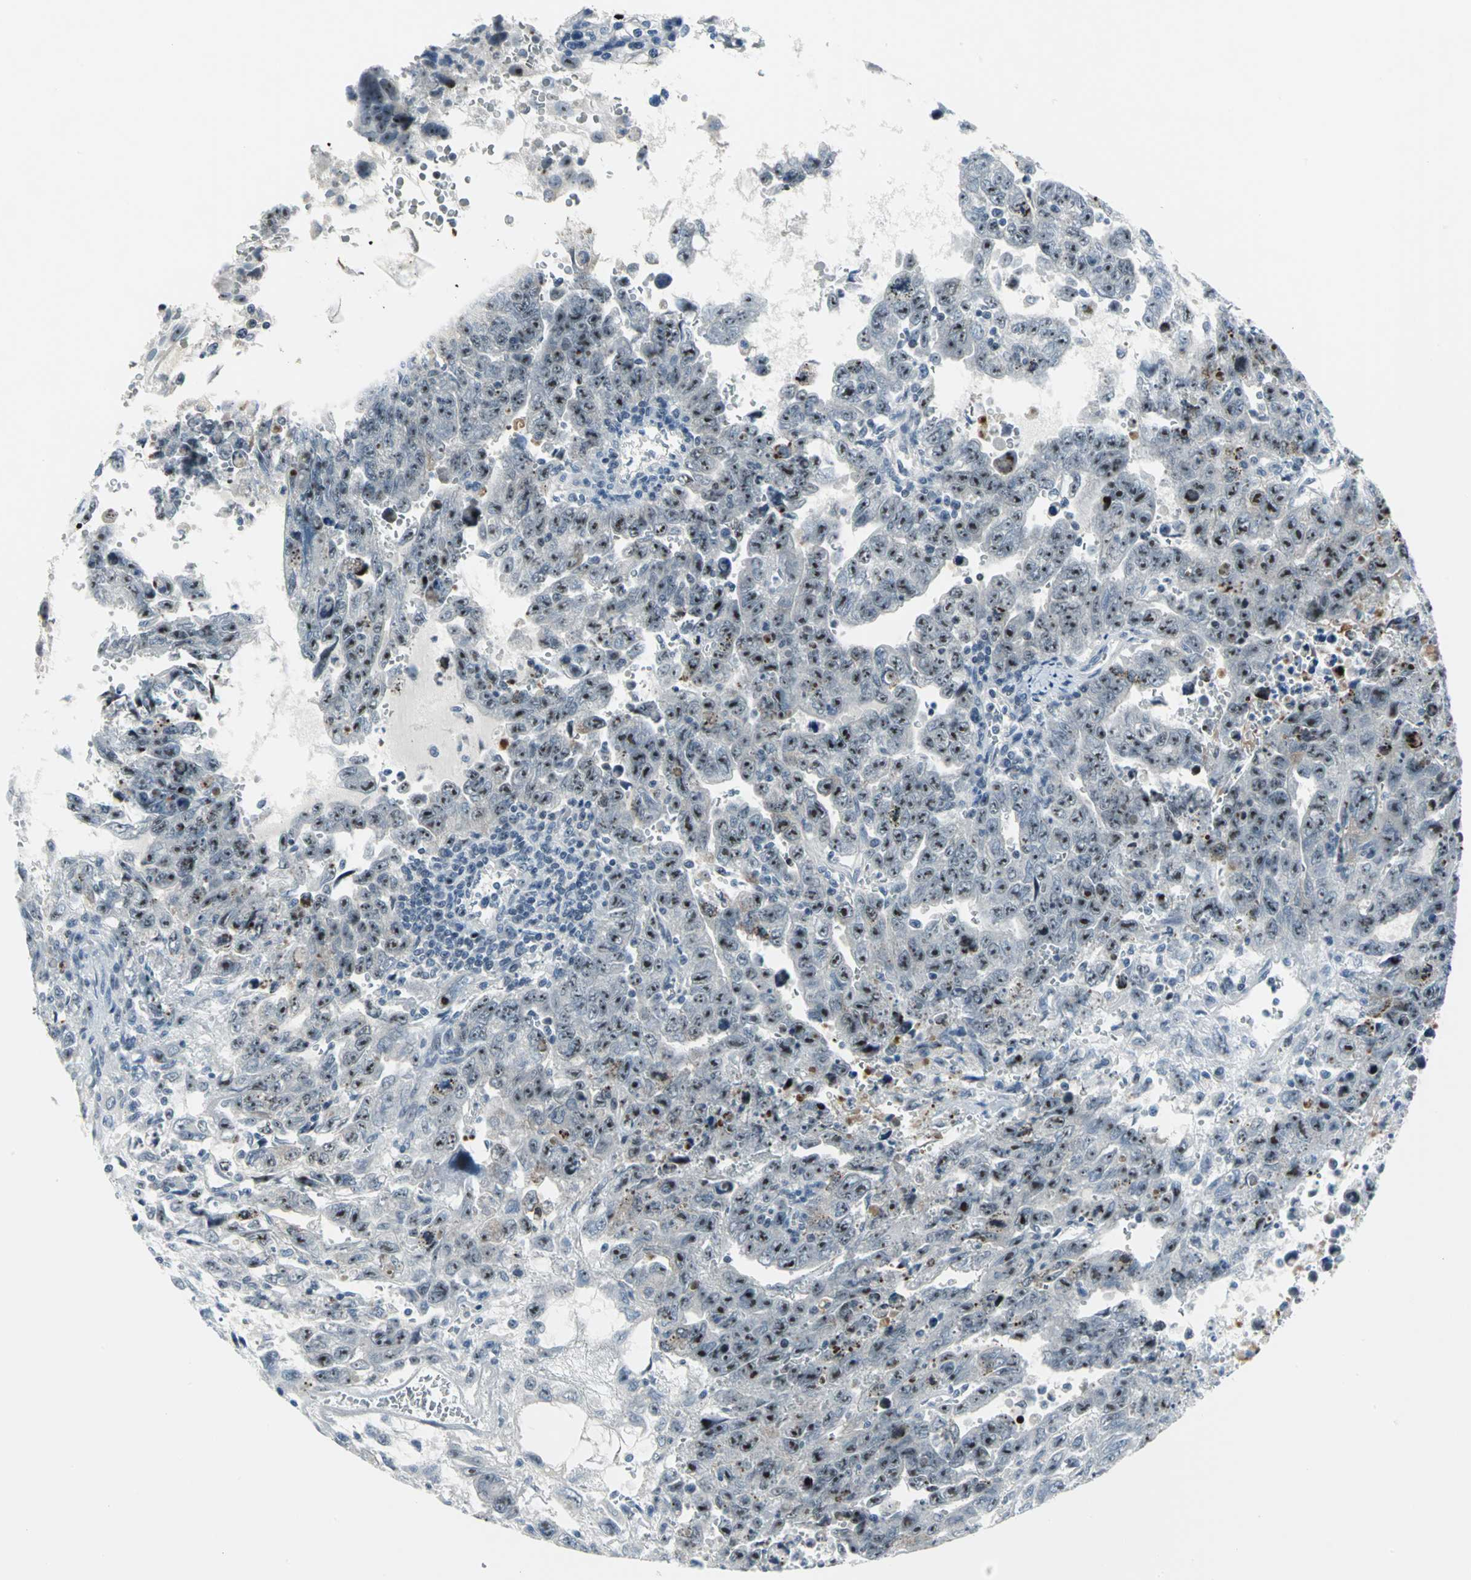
{"staining": {"intensity": "strong", "quantity": ">75%", "location": "nuclear"}, "tissue": "testis cancer", "cell_type": "Tumor cells", "image_type": "cancer", "snomed": [{"axis": "morphology", "description": "Carcinoma, Embryonal, NOS"}, {"axis": "topography", "description": "Testis"}], "caption": "Testis cancer stained for a protein (brown) demonstrates strong nuclear positive staining in about >75% of tumor cells.", "gene": "MYBBP1A", "patient": {"sex": "male", "age": 28}}